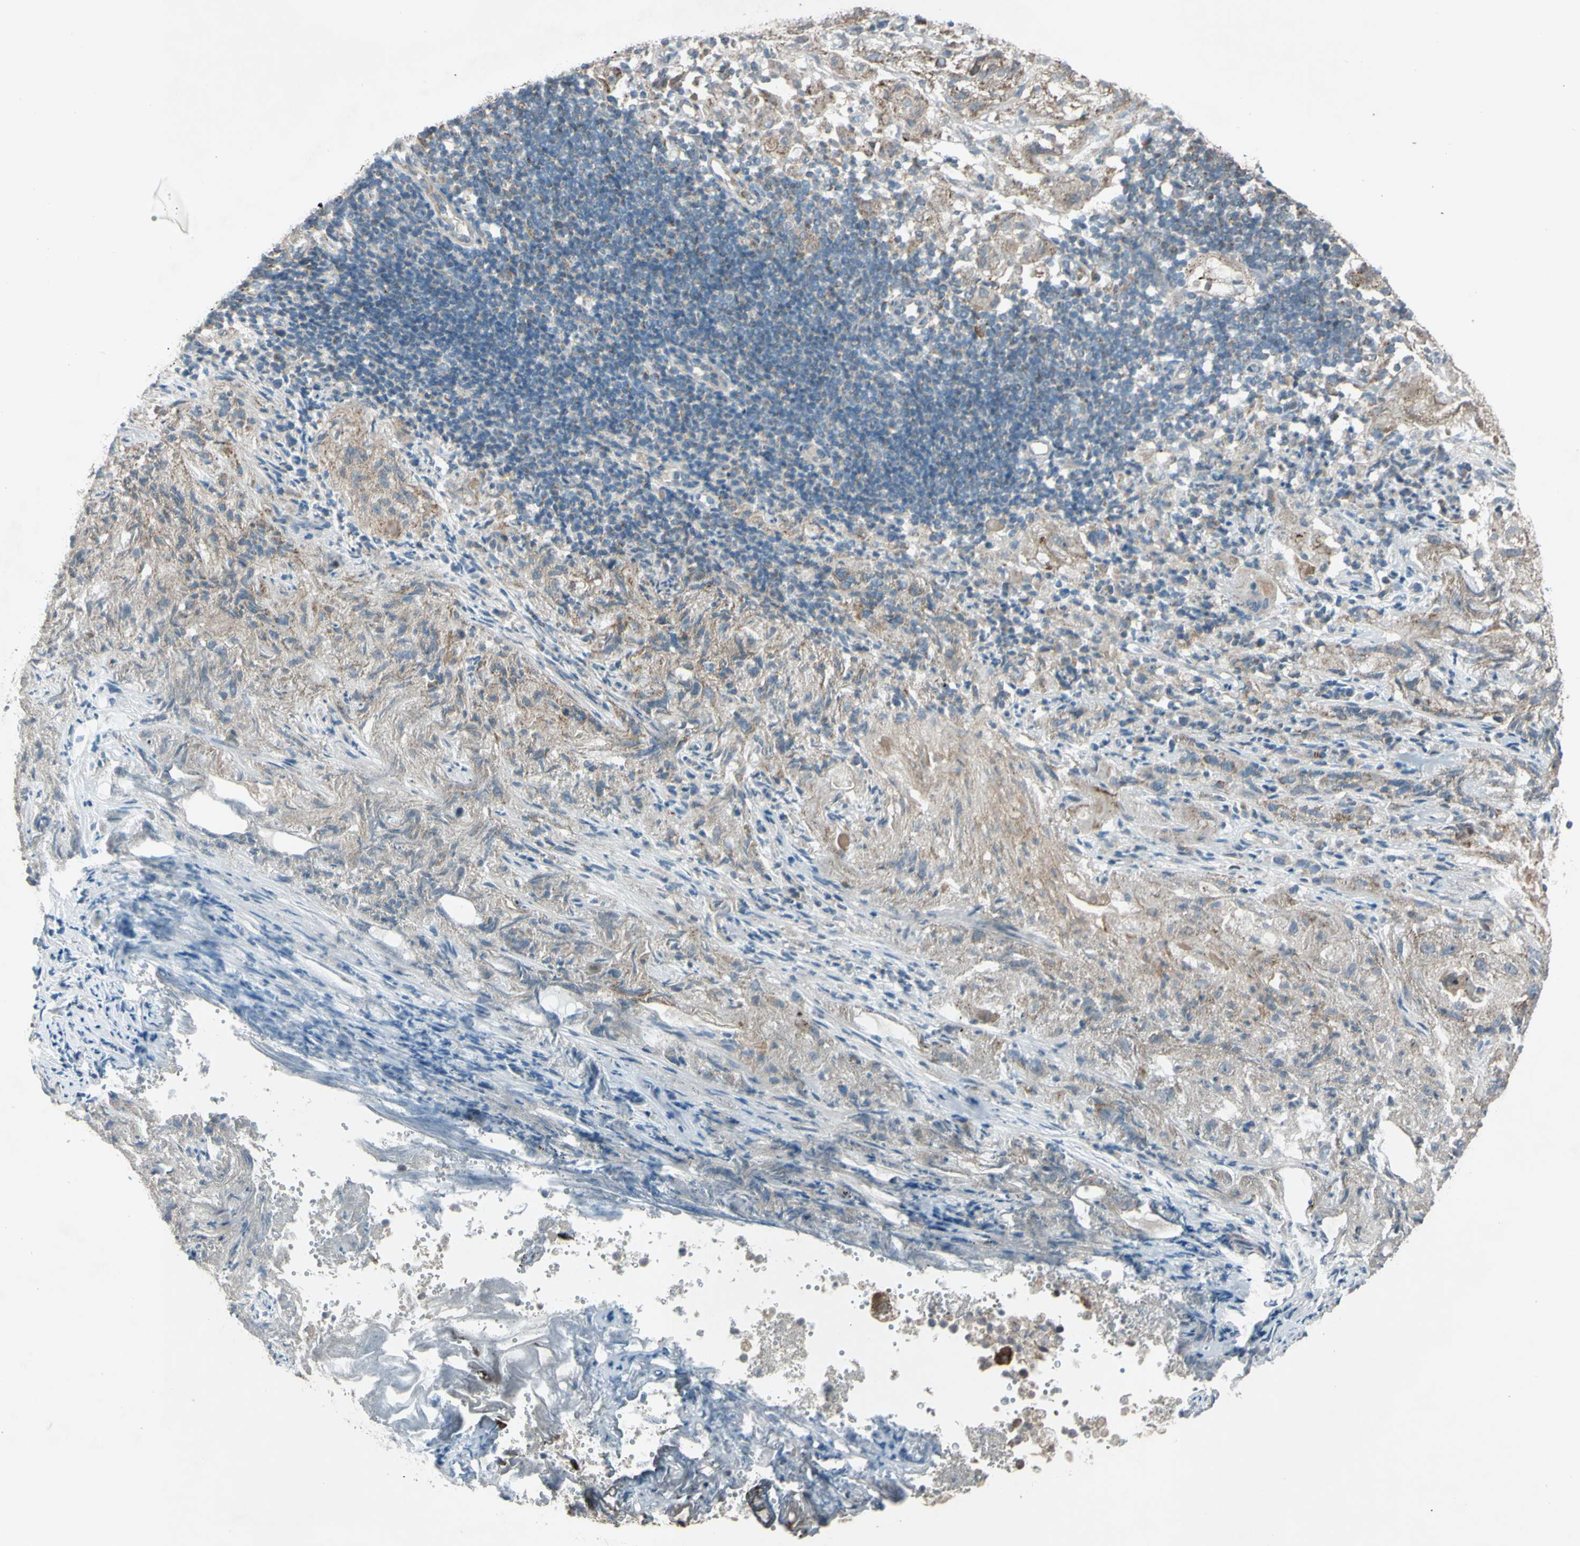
{"staining": {"intensity": "moderate", "quantity": ">75%", "location": "cytoplasmic/membranous"}, "tissue": "lung cancer", "cell_type": "Tumor cells", "image_type": "cancer", "snomed": [{"axis": "morphology", "description": "Inflammation, NOS"}, {"axis": "morphology", "description": "Squamous cell carcinoma, NOS"}, {"axis": "topography", "description": "Lymph node"}, {"axis": "topography", "description": "Soft tissue"}, {"axis": "topography", "description": "Lung"}], "caption": "Lung cancer (squamous cell carcinoma) tissue reveals moderate cytoplasmic/membranous expression in approximately >75% of tumor cells", "gene": "ACOT8", "patient": {"sex": "male", "age": 66}}